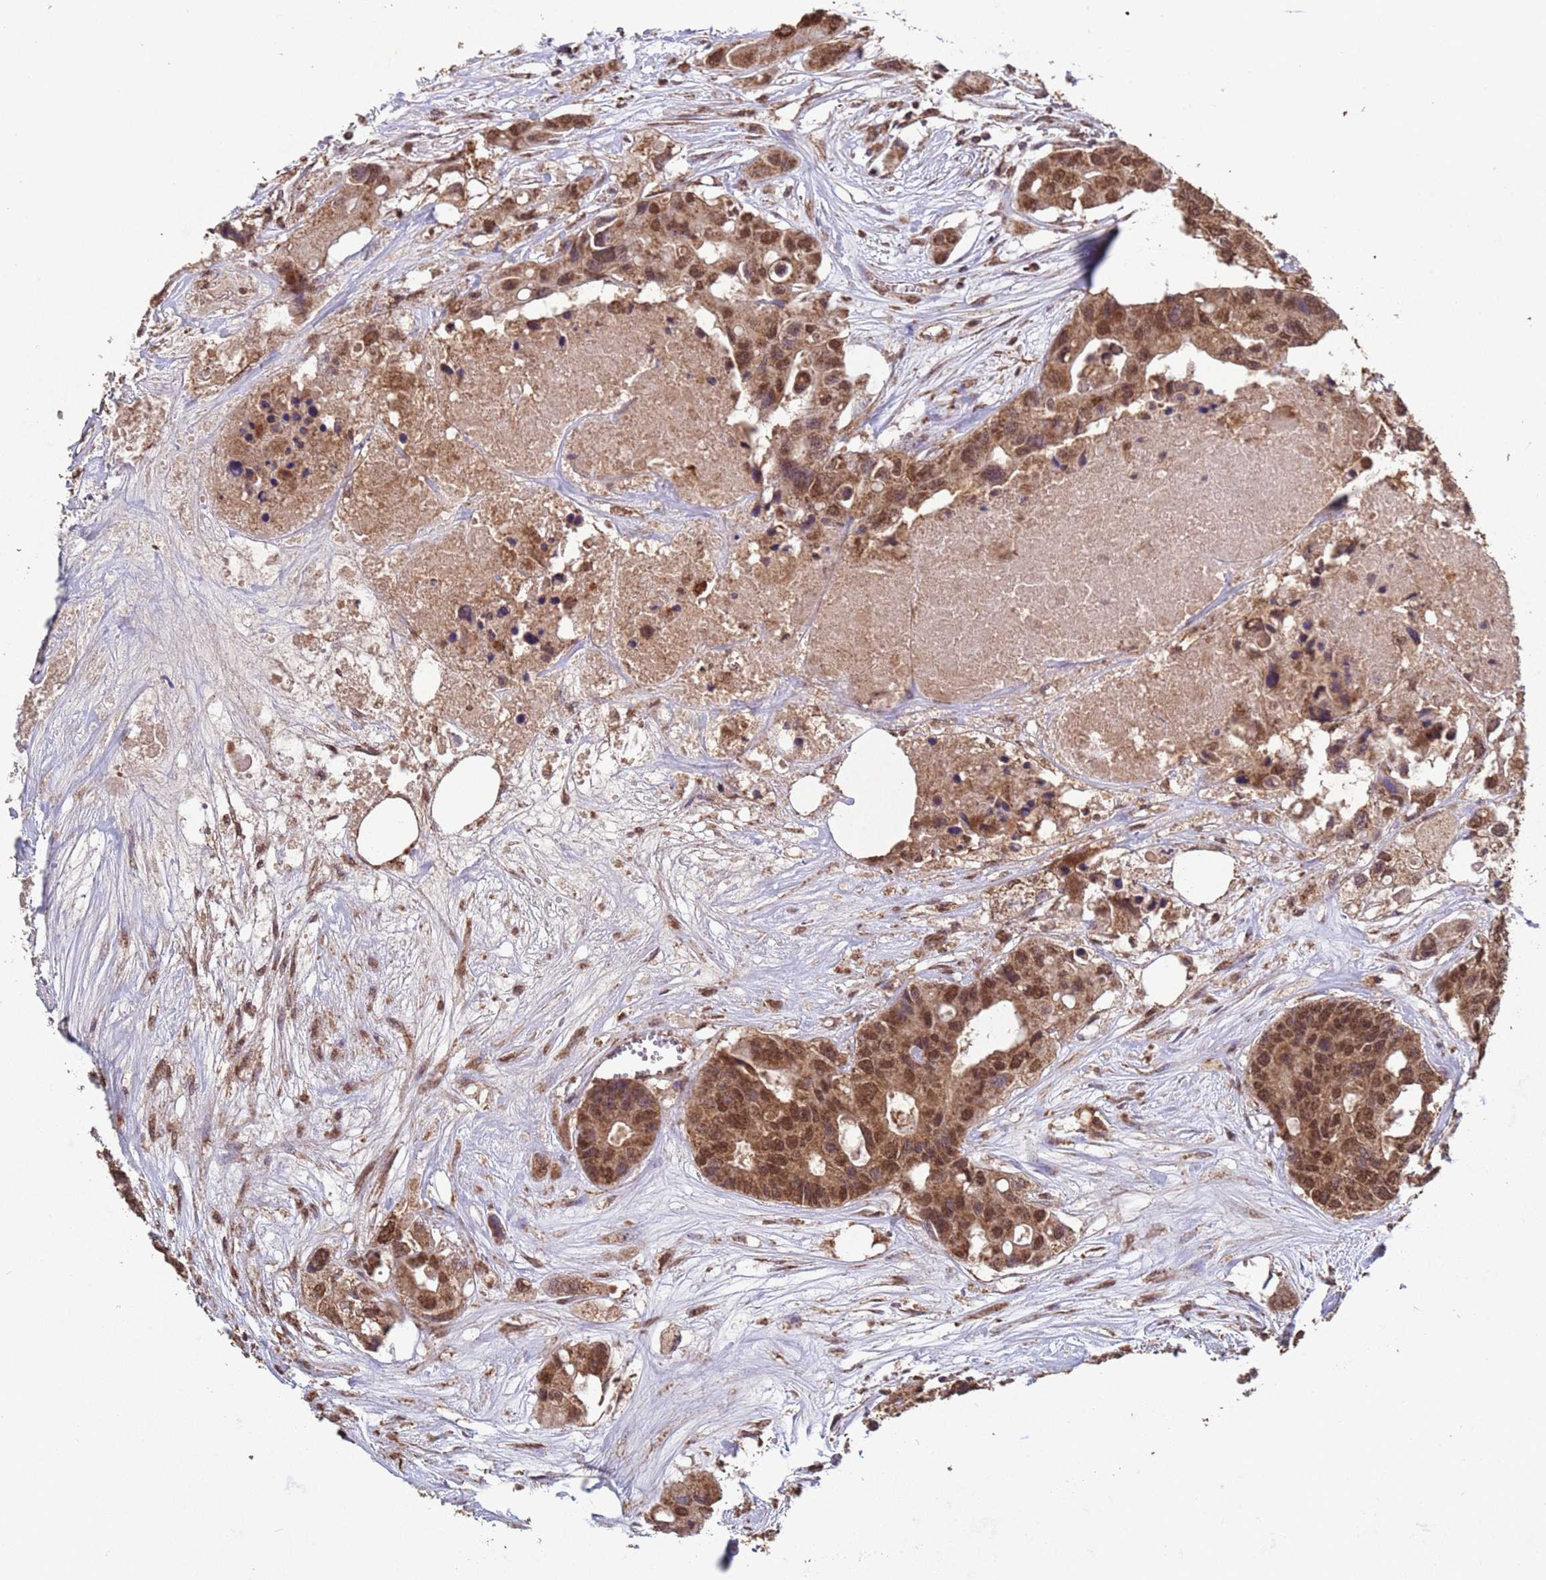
{"staining": {"intensity": "moderate", "quantity": ">75%", "location": "cytoplasmic/membranous,nuclear"}, "tissue": "colorectal cancer", "cell_type": "Tumor cells", "image_type": "cancer", "snomed": [{"axis": "morphology", "description": "Adenocarcinoma, NOS"}, {"axis": "topography", "description": "Colon"}], "caption": "Protein expression analysis of human colorectal cancer (adenocarcinoma) reveals moderate cytoplasmic/membranous and nuclear positivity in approximately >75% of tumor cells.", "gene": "HDAC10", "patient": {"sex": "male", "age": 77}}